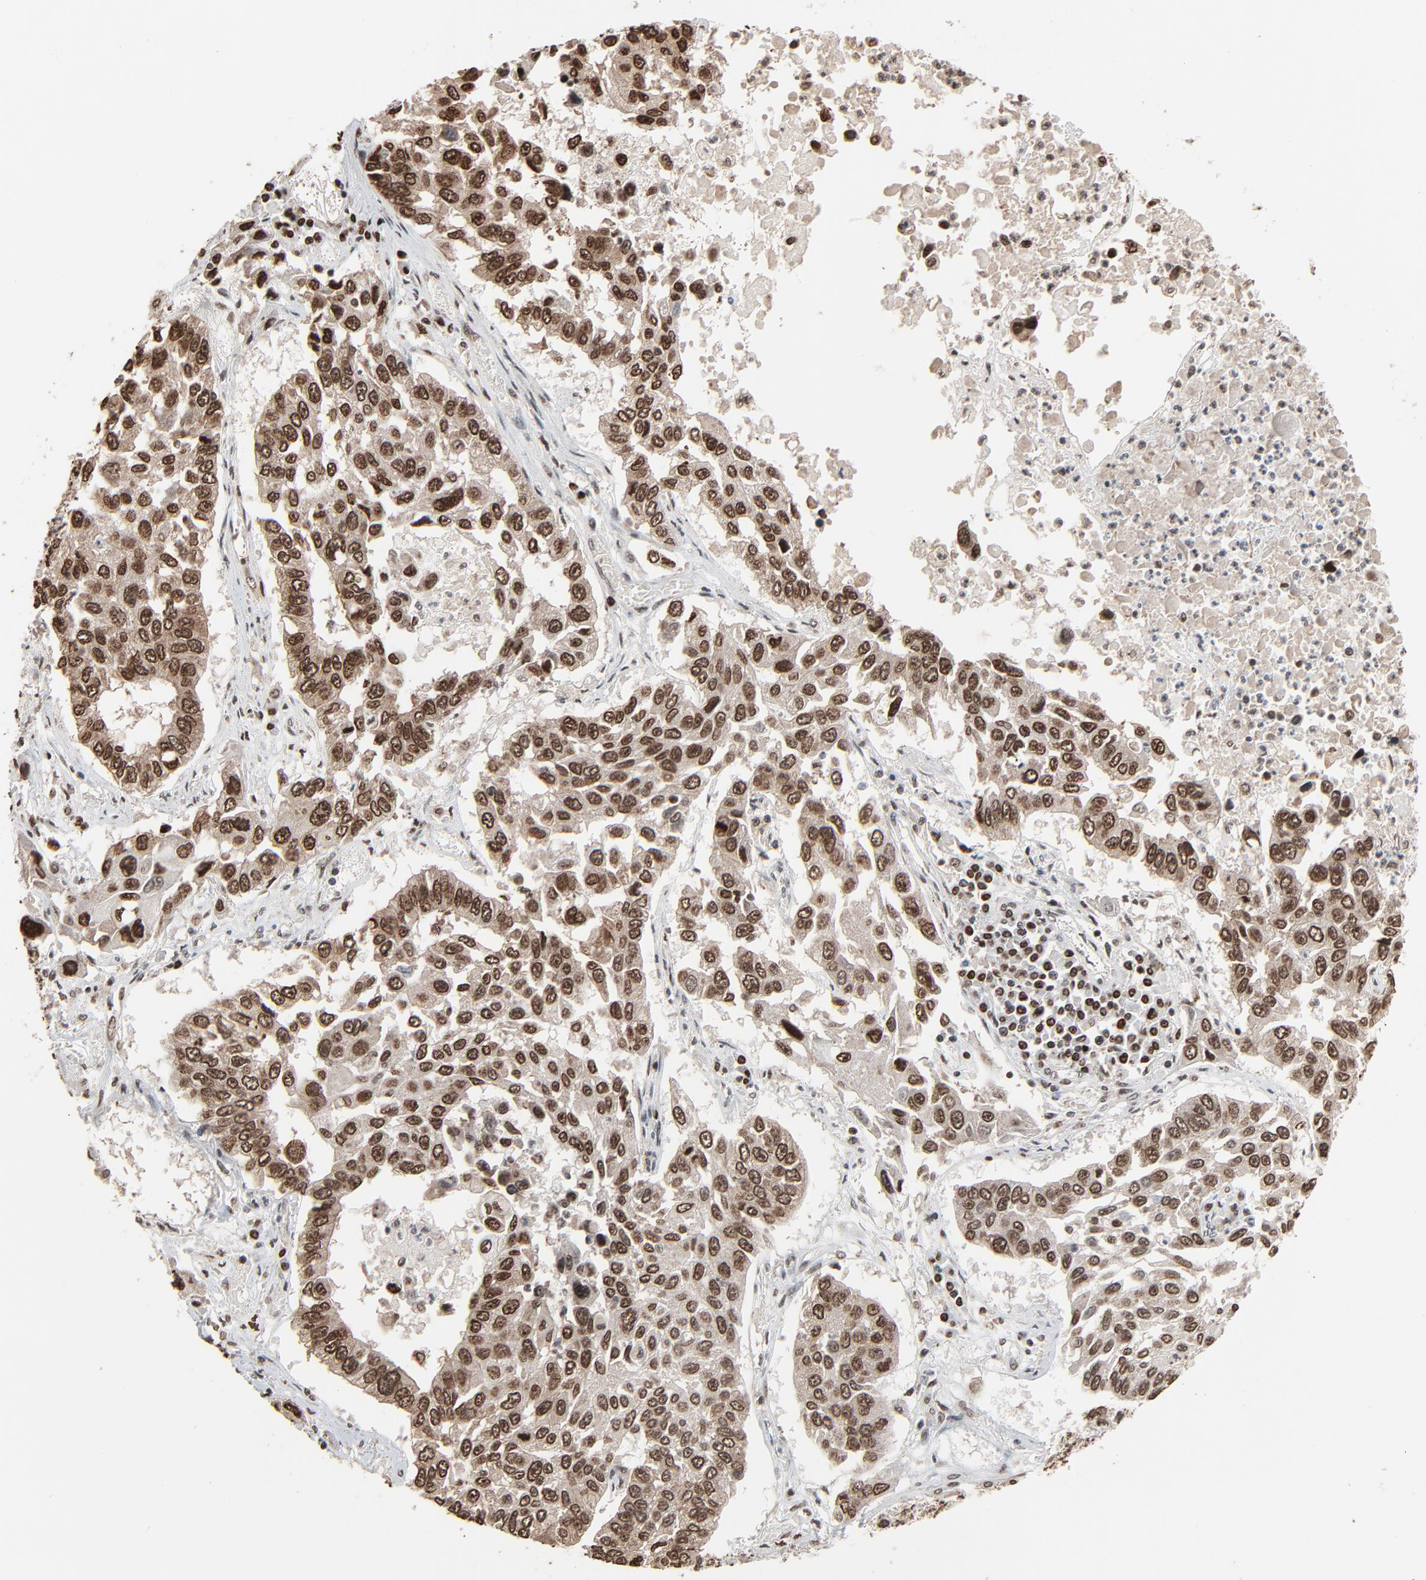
{"staining": {"intensity": "strong", "quantity": ">75%", "location": "nuclear"}, "tissue": "lung cancer", "cell_type": "Tumor cells", "image_type": "cancer", "snomed": [{"axis": "morphology", "description": "Squamous cell carcinoma, NOS"}, {"axis": "topography", "description": "Lung"}], "caption": "Lung squamous cell carcinoma stained for a protein exhibits strong nuclear positivity in tumor cells. The staining was performed using DAB to visualize the protein expression in brown, while the nuclei were stained in blue with hematoxylin (Magnification: 20x).", "gene": "RPS6KA3", "patient": {"sex": "male", "age": 71}}